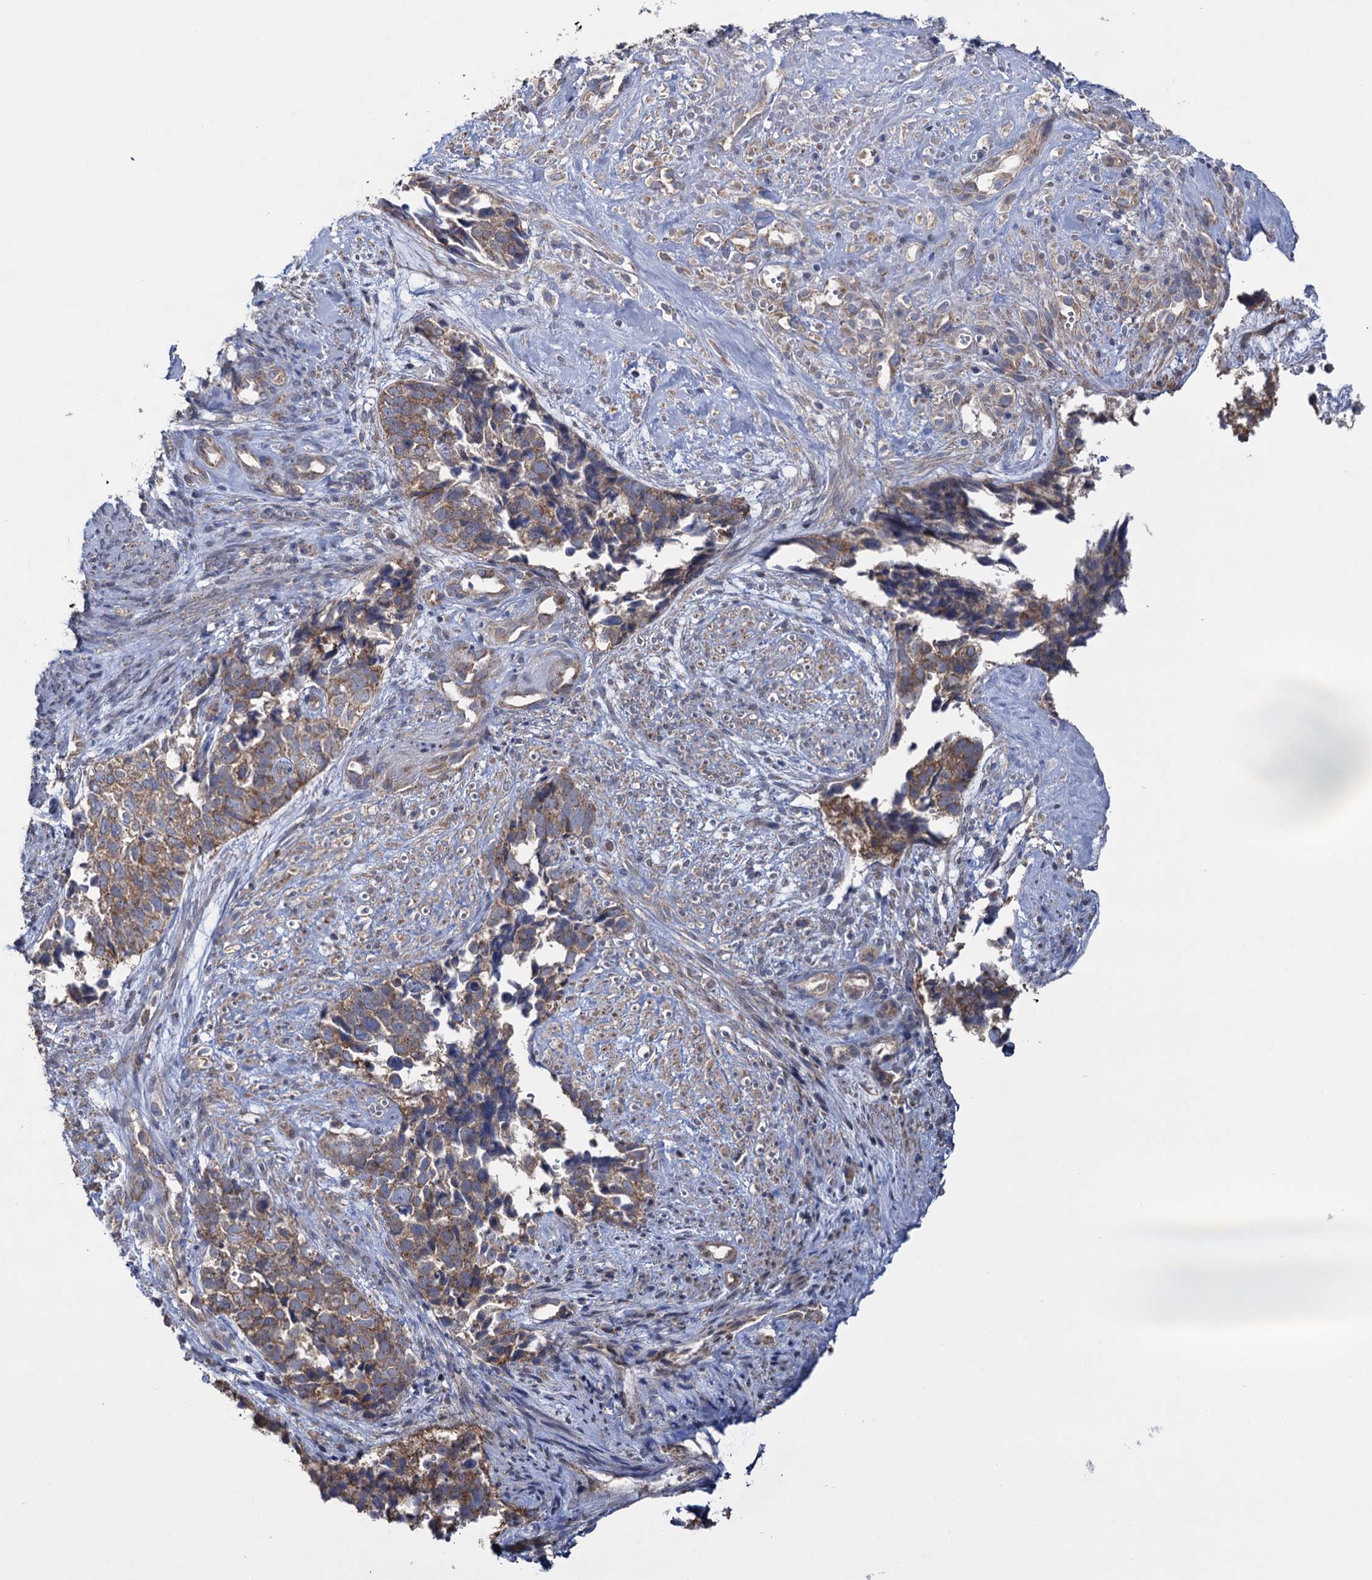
{"staining": {"intensity": "moderate", "quantity": ">75%", "location": "cytoplasmic/membranous"}, "tissue": "cervical cancer", "cell_type": "Tumor cells", "image_type": "cancer", "snomed": [{"axis": "morphology", "description": "Squamous cell carcinoma, NOS"}, {"axis": "topography", "description": "Cervix"}], "caption": "Protein expression by immunohistochemistry (IHC) shows moderate cytoplasmic/membranous staining in about >75% of tumor cells in cervical cancer.", "gene": "GSTM2", "patient": {"sex": "female", "age": 63}}